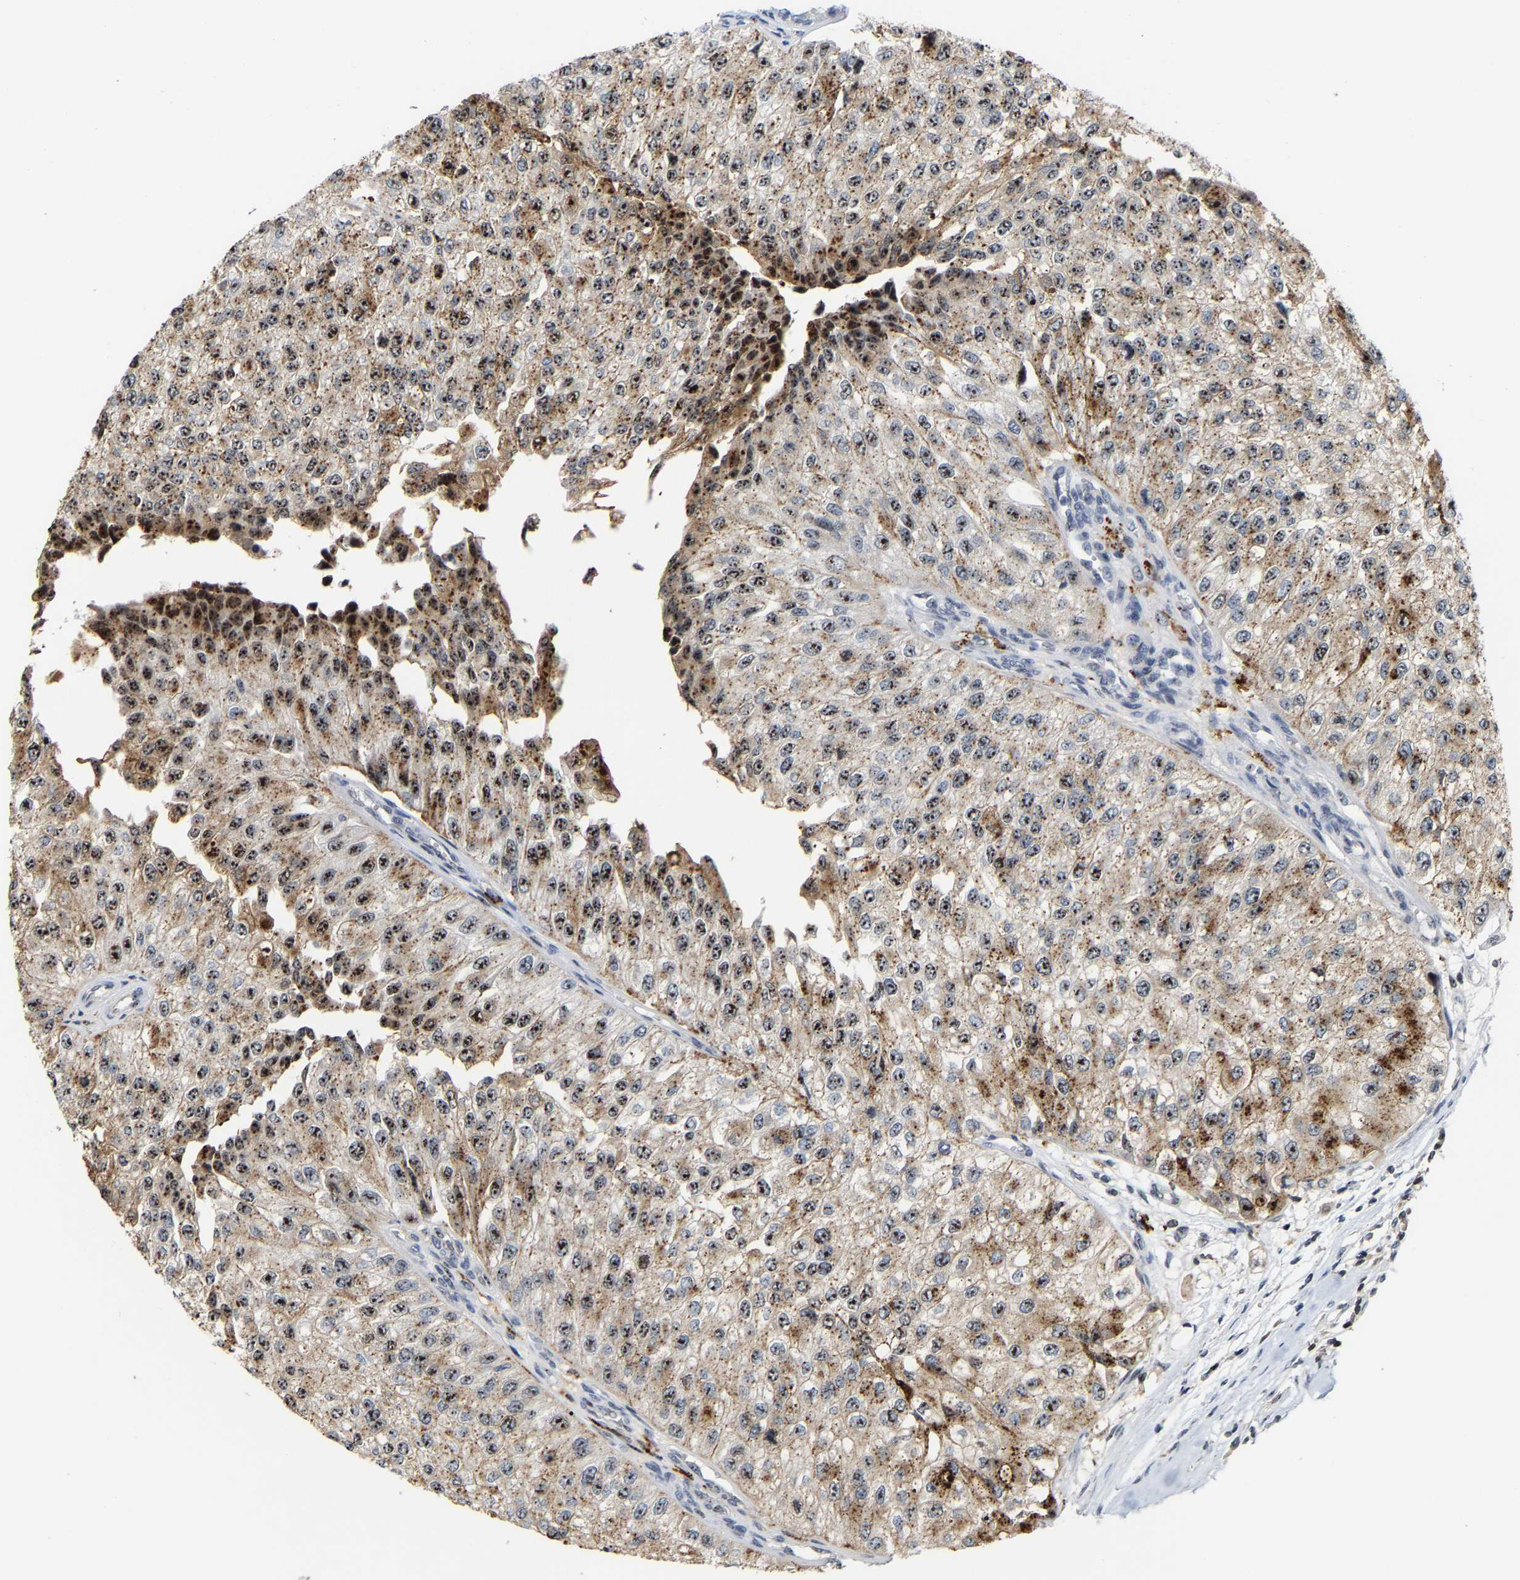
{"staining": {"intensity": "strong", "quantity": ">75%", "location": "cytoplasmic/membranous,nuclear"}, "tissue": "urothelial cancer", "cell_type": "Tumor cells", "image_type": "cancer", "snomed": [{"axis": "morphology", "description": "Urothelial carcinoma, High grade"}, {"axis": "topography", "description": "Kidney"}, {"axis": "topography", "description": "Urinary bladder"}], "caption": "This photomicrograph reveals IHC staining of human high-grade urothelial carcinoma, with high strong cytoplasmic/membranous and nuclear expression in about >75% of tumor cells.", "gene": "NOP58", "patient": {"sex": "male", "age": 77}}